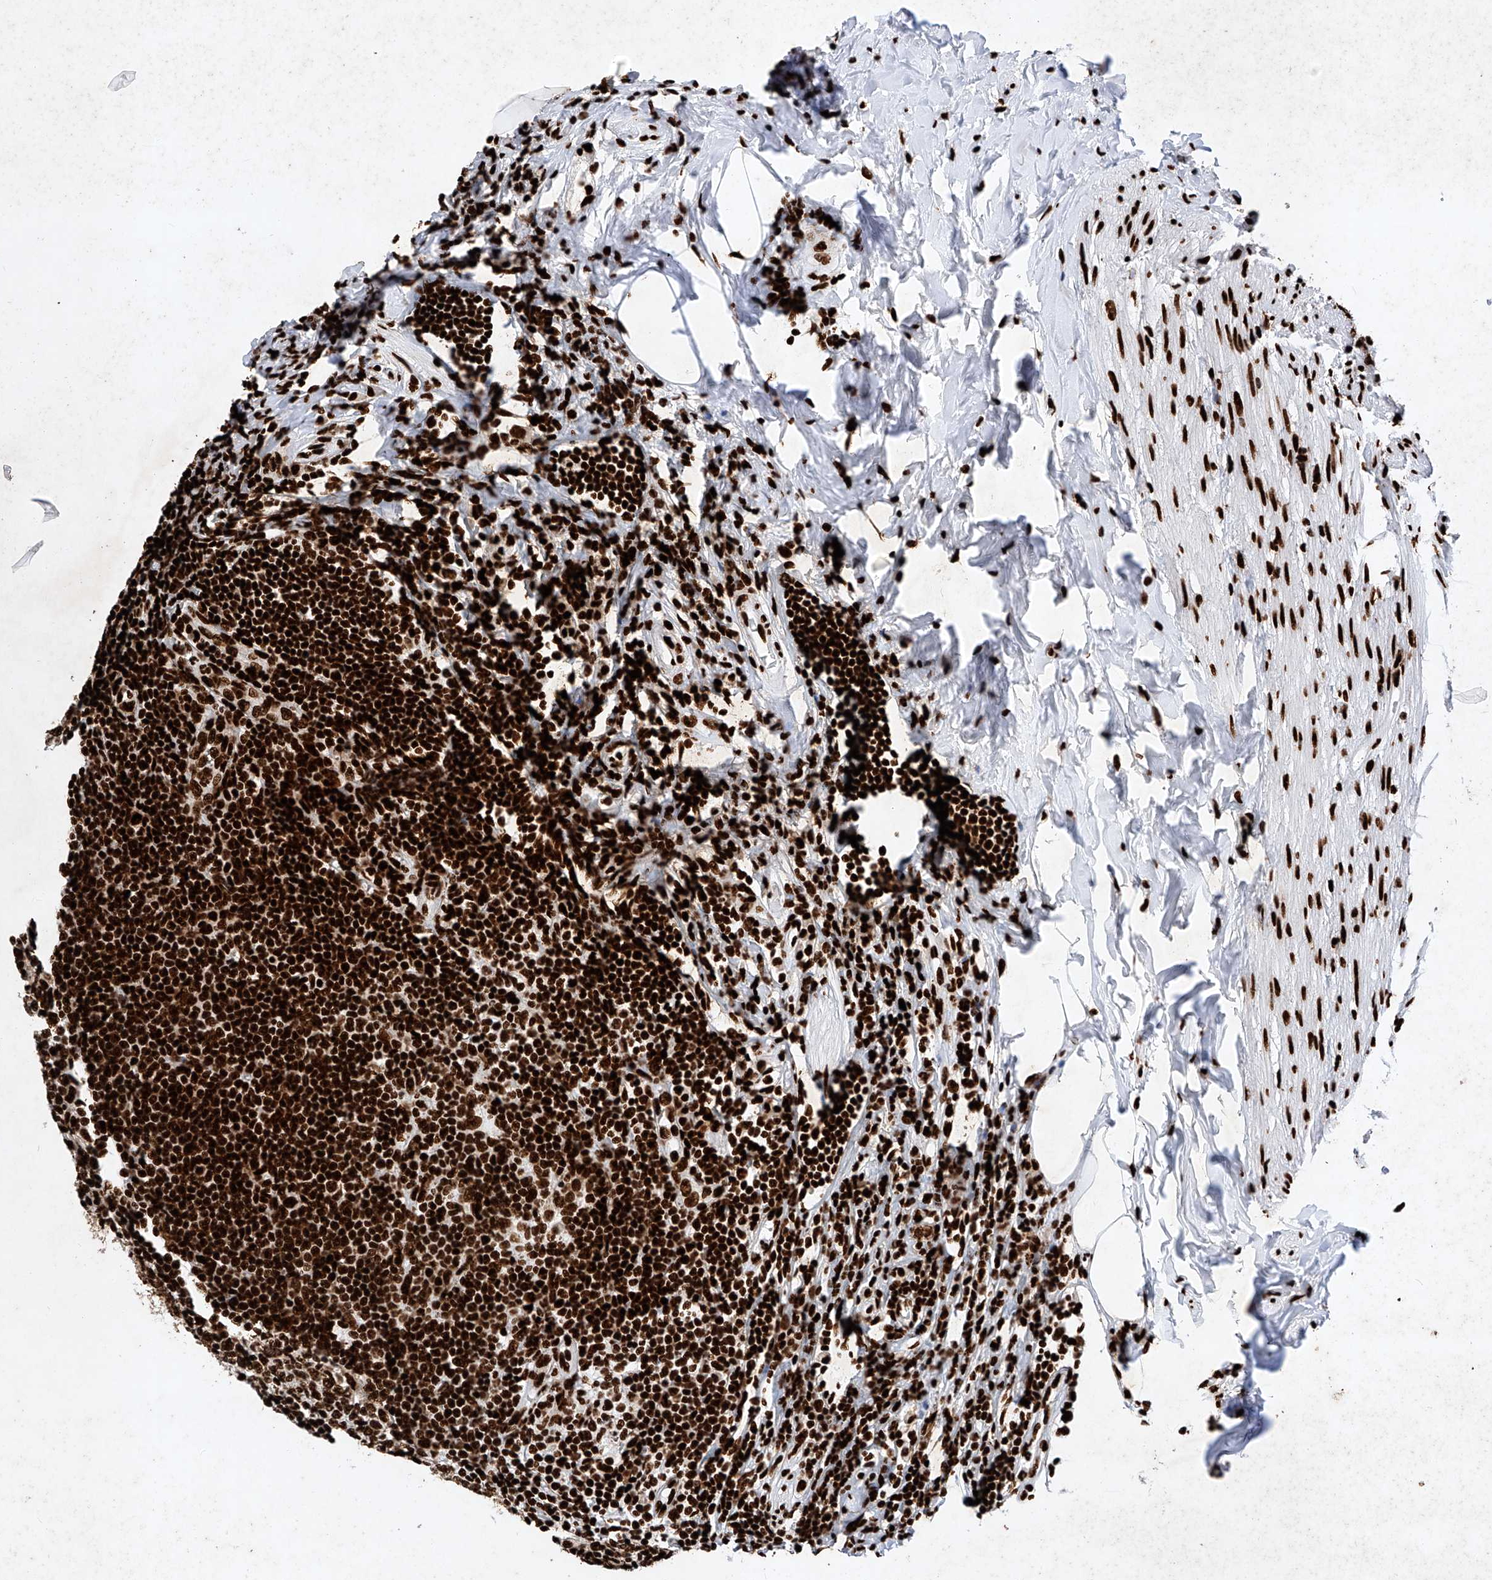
{"staining": {"intensity": "strong", "quantity": ">75%", "location": "nuclear"}, "tissue": "appendix", "cell_type": "Glandular cells", "image_type": "normal", "snomed": [{"axis": "morphology", "description": "Normal tissue, NOS"}, {"axis": "topography", "description": "Appendix"}], "caption": "Appendix stained for a protein (brown) reveals strong nuclear positive expression in approximately >75% of glandular cells.", "gene": "SRSF6", "patient": {"sex": "female", "age": 54}}